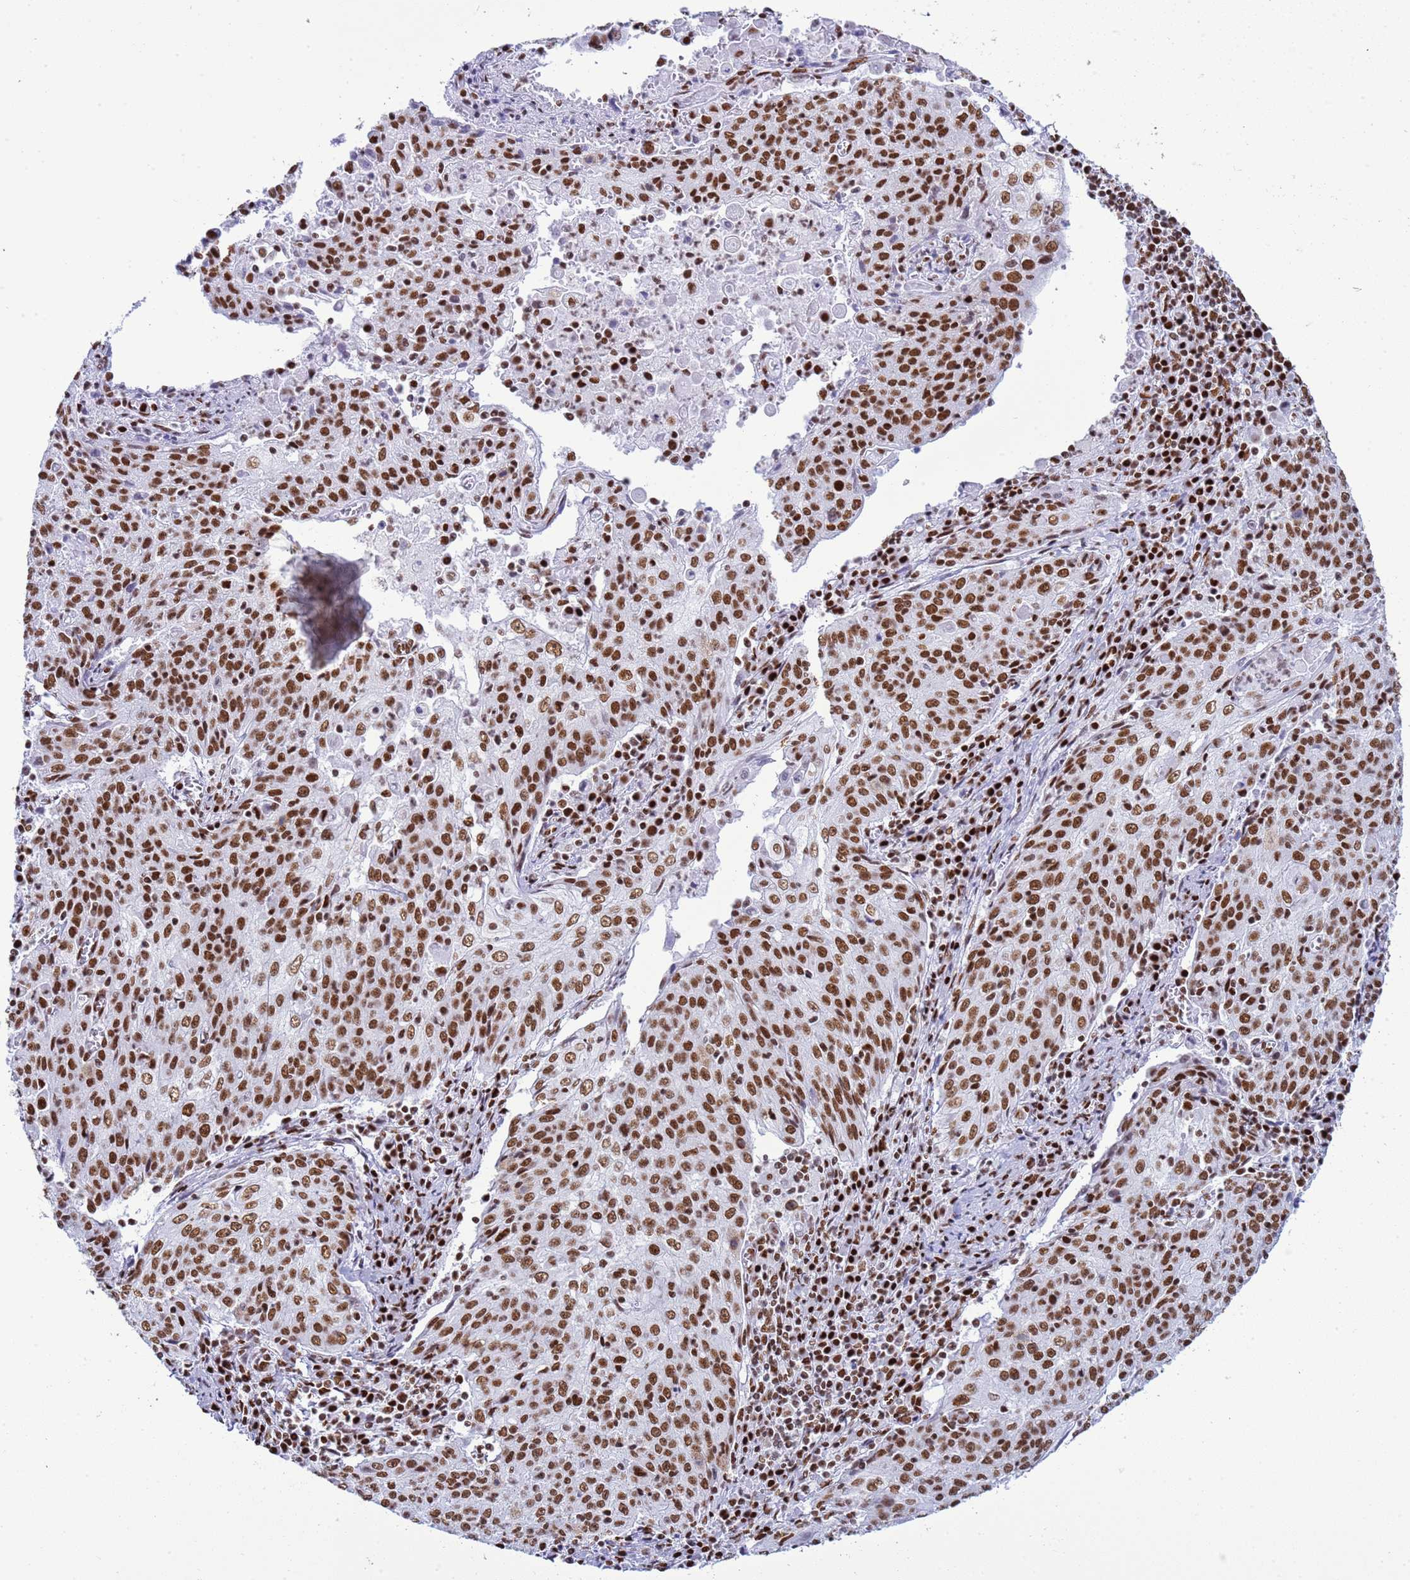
{"staining": {"intensity": "moderate", "quantity": ">75%", "location": "nuclear"}, "tissue": "cervical cancer", "cell_type": "Tumor cells", "image_type": "cancer", "snomed": [{"axis": "morphology", "description": "Squamous cell carcinoma, NOS"}, {"axis": "topography", "description": "Cervix"}], "caption": "Human cervical cancer (squamous cell carcinoma) stained for a protein (brown) shows moderate nuclear positive staining in approximately >75% of tumor cells.", "gene": "RALY", "patient": {"sex": "female", "age": 48}}